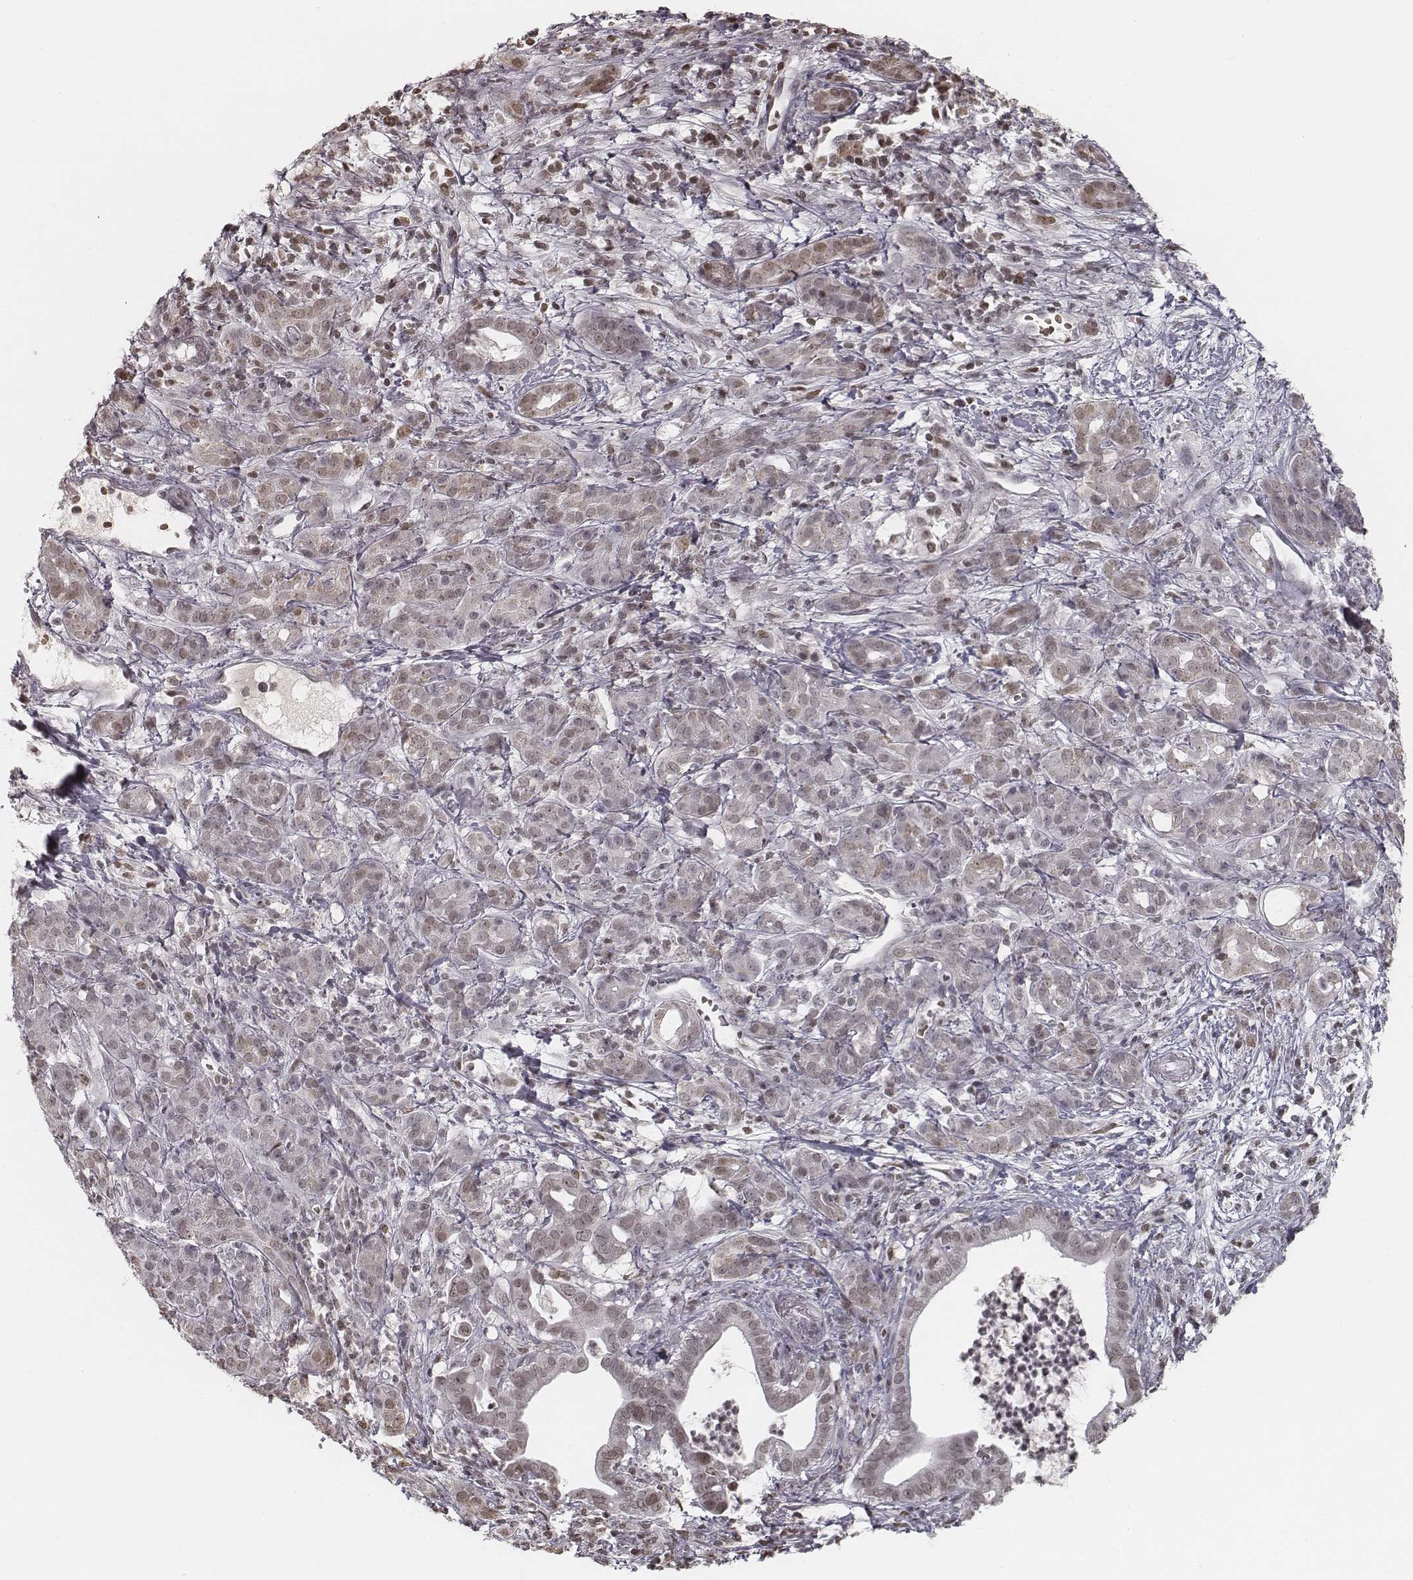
{"staining": {"intensity": "moderate", "quantity": "<25%", "location": "nuclear"}, "tissue": "pancreatic cancer", "cell_type": "Tumor cells", "image_type": "cancer", "snomed": [{"axis": "morphology", "description": "Adenocarcinoma, NOS"}, {"axis": "topography", "description": "Pancreas"}], "caption": "Immunohistochemical staining of human pancreatic adenocarcinoma exhibits moderate nuclear protein expression in about <25% of tumor cells.", "gene": "HMGA2", "patient": {"sex": "male", "age": 61}}